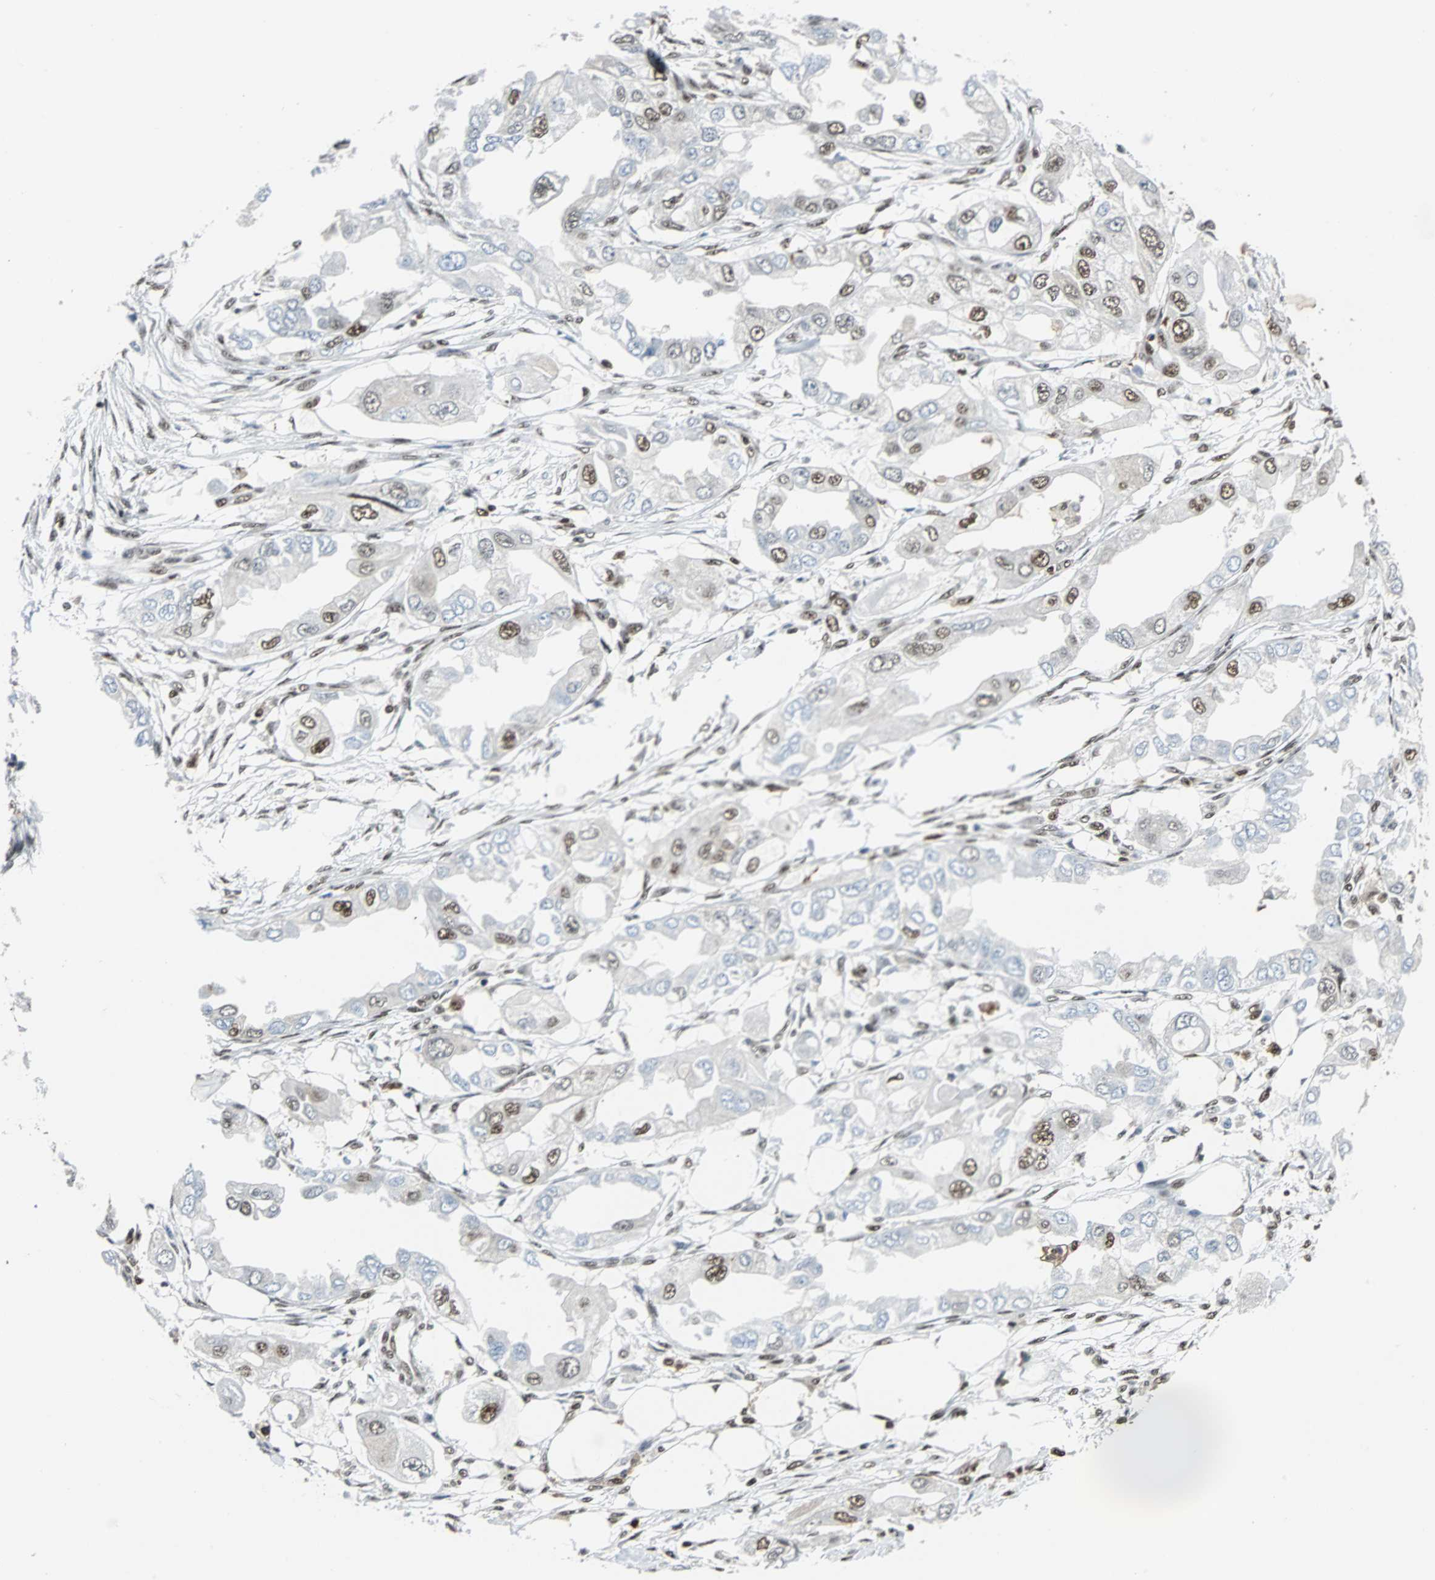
{"staining": {"intensity": "moderate", "quantity": "<25%", "location": "nuclear"}, "tissue": "endometrial cancer", "cell_type": "Tumor cells", "image_type": "cancer", "snomed": [{"axis": "morphology", "description": "Adenocarcinoma, NOS"}, {"axis": "topography", "description": "Endometrium"}], "caption": "A histopathology image of endometrial adenocarcinoma stained for a protein displays moderate nuclear brown staining in tumor cells. The protein of interest is stained brown, and the nuclei are stained in blue (DAB (3,3'-diaminobenzidine) IHC with brightfield microscopy, high magnification).", "gene": "XRCC4", "patient": {"sex": "female", "age": 67}}